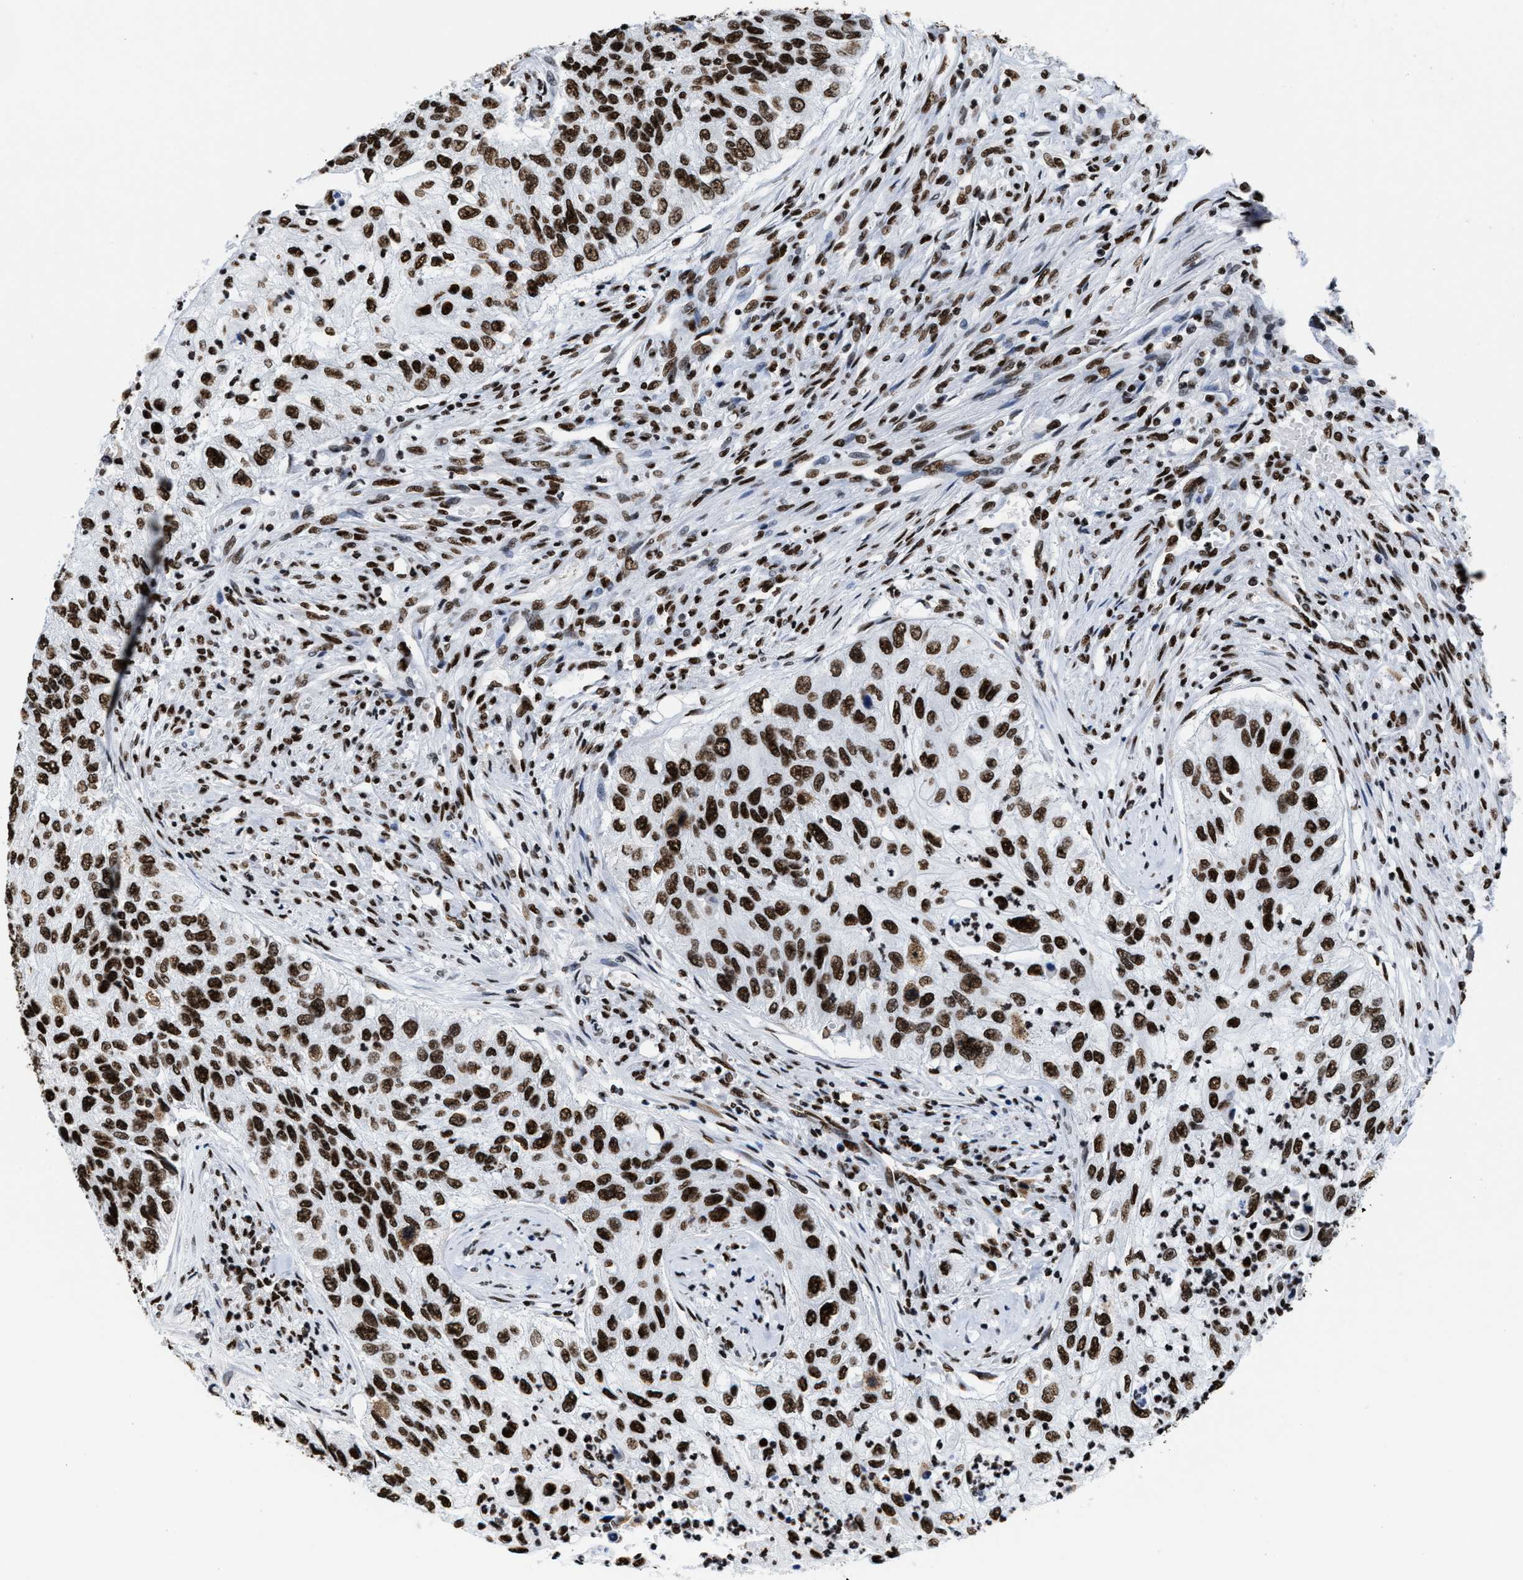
{"staining": {"intensity": "strong", "quantity": ">75%", "location": "nuclear"}, "tissue": "urothelial cancer", "cell_type": "Tumor cells", "image_type": "cancer", "snomed": [{"axis": "morphology", "description": "Urothelial carcinoma, High grade"}, {"axis": "topography", "description": "Urinary bladder"}], "caption": "Tumor cells display high levels of strong nuclear staining in approximately >75% of cells in human urothelial cancer.", "gene": "SMARCC2", "patient": {"sex": "female", "age": 60}}